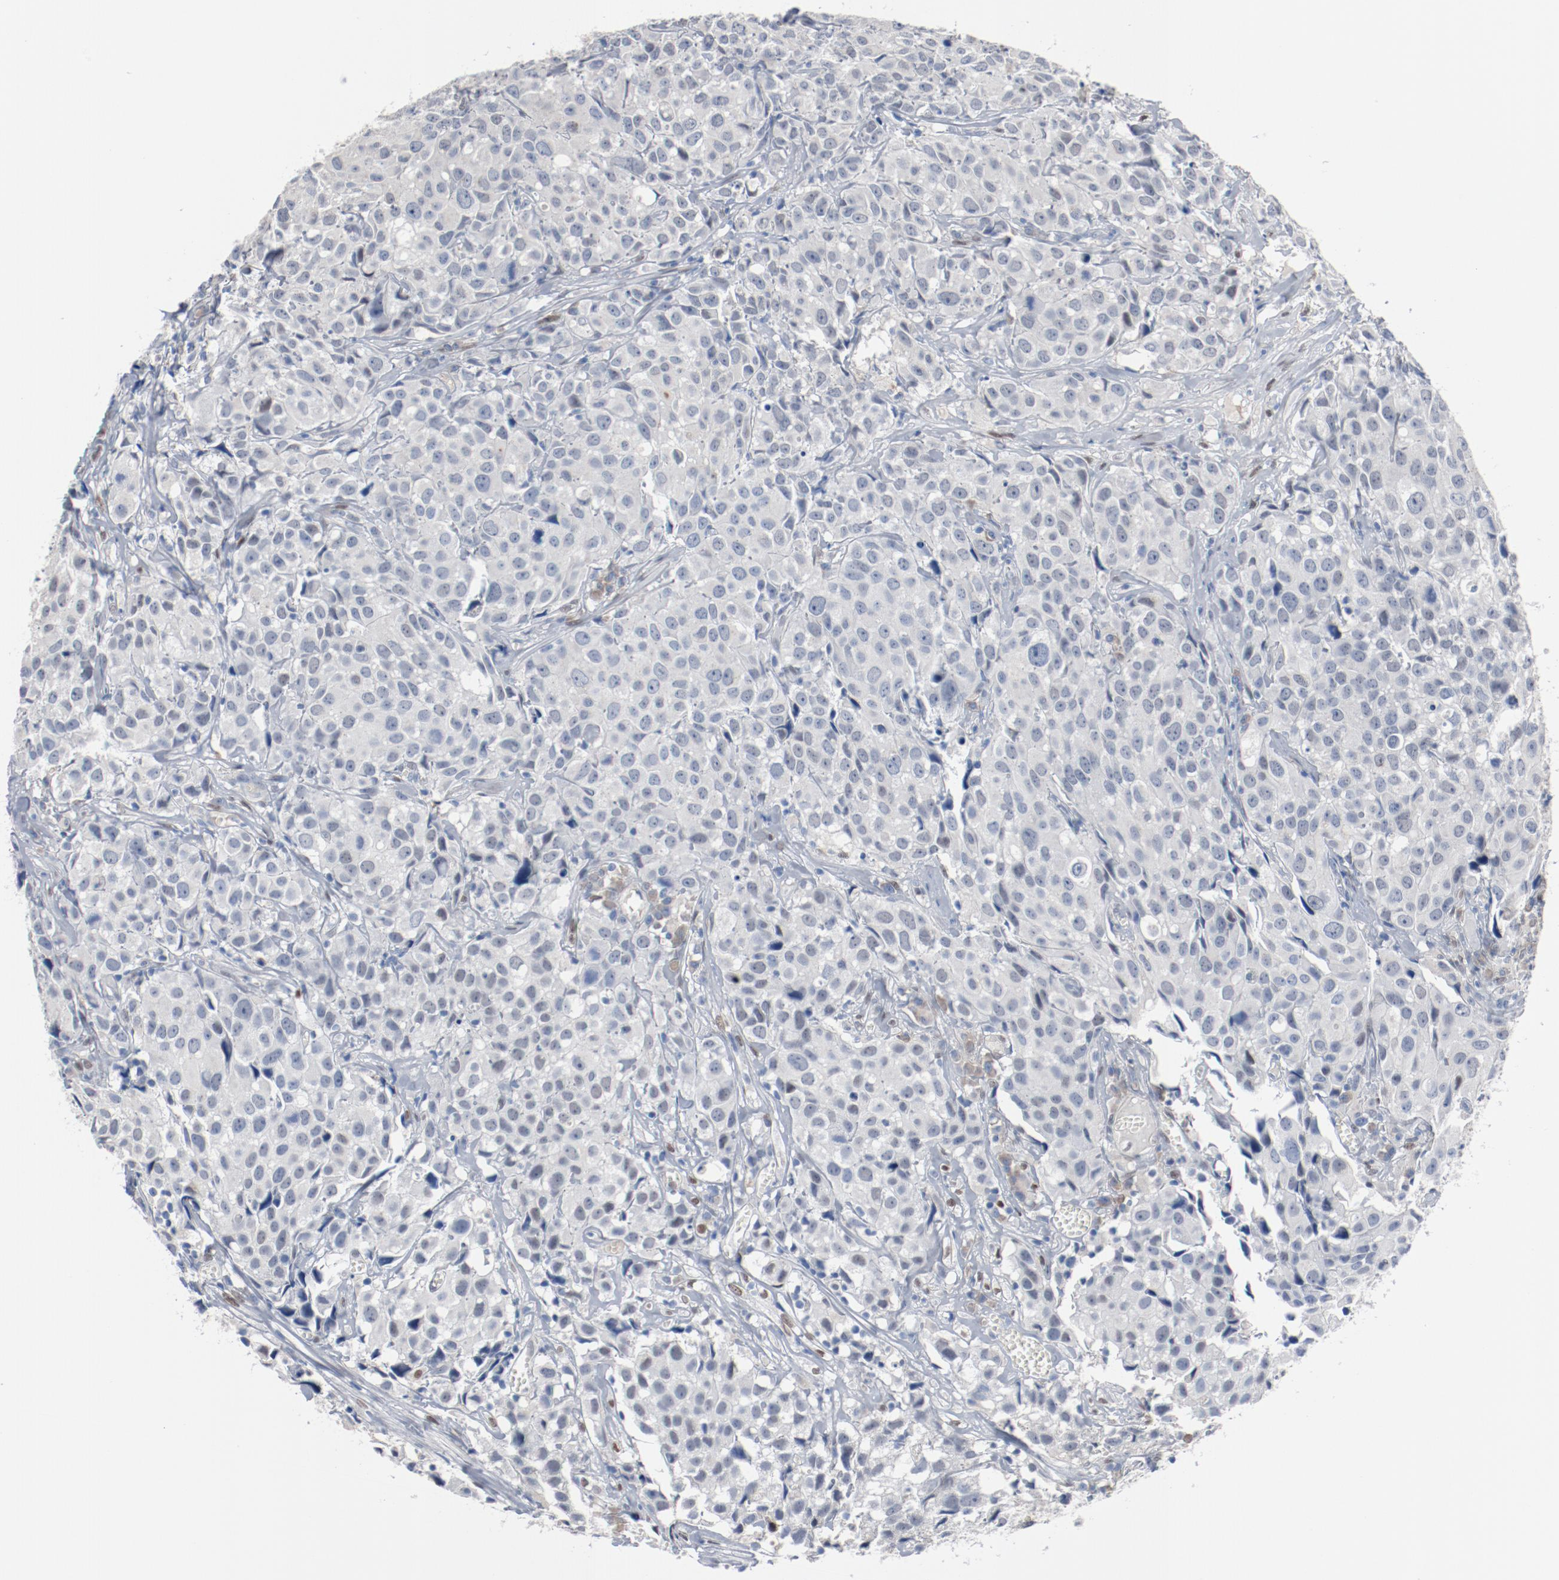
{"staining": {"intensity": "negative", "quantity": "none", "location": "none"}, "tissue": "urothelial cancer", "cell_type": "Tumor cells", "image_type": "cancer", "snomed": [{"axis": "morphology", "description": "Urothelial carcinoma, High grade"}, {"axis": "topography", "description": "Urinary bladder"}], "caption": "There is no significant expression in tumor cells of urothelial carcinoma (high-grade).", "gene": "FOXP1", "patient": {"sex": "female", "age": 75}}